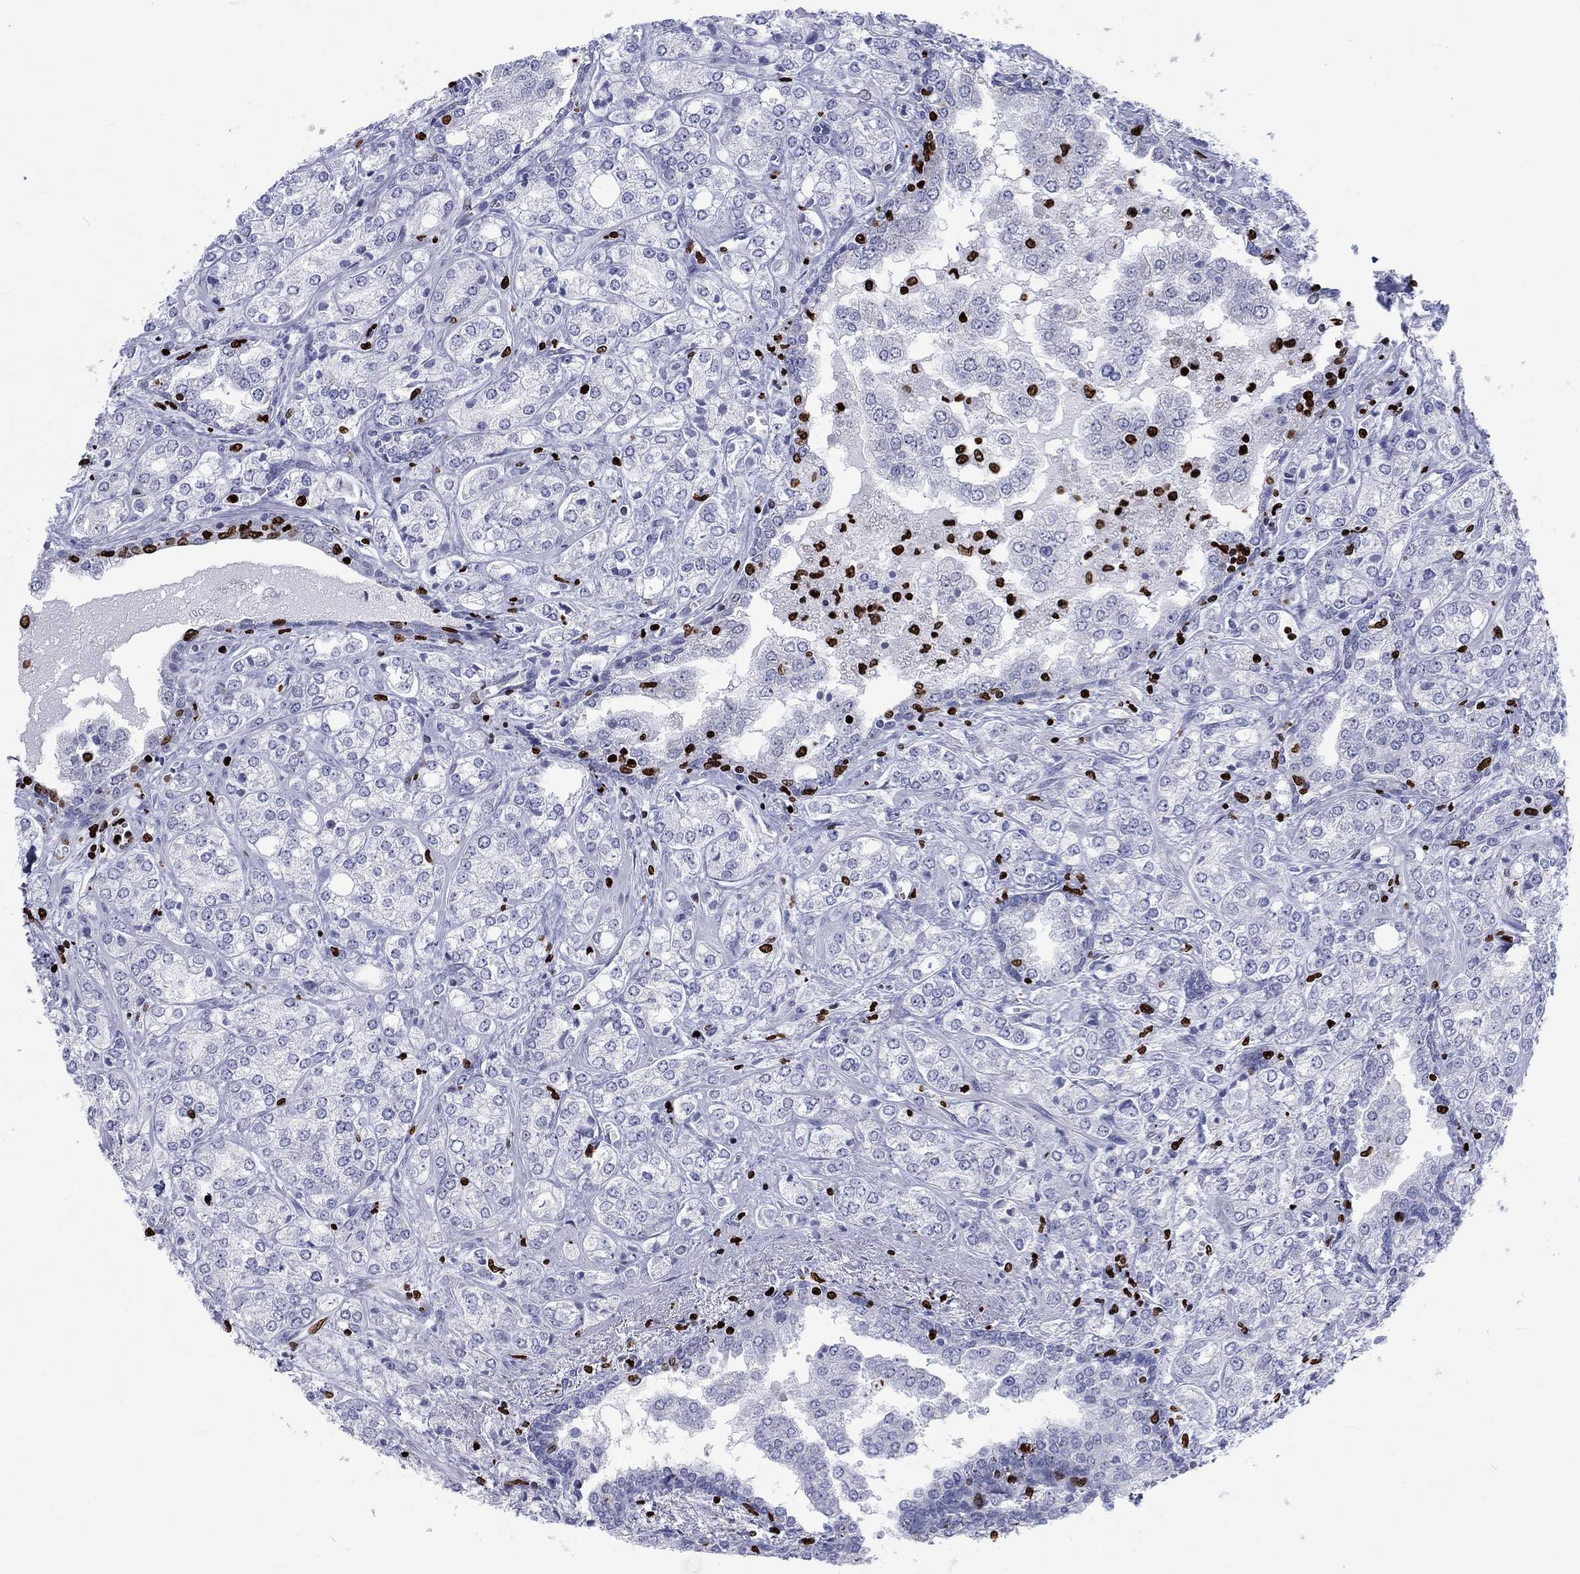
{"staining": {"intensity": "strong", "quantity": "<25%", "location": "nuclear"}, "tissue": "prostate cancer", "cell_type": "Tumor cells", "image_type": "cancer", "snomed": [{"axis": "morphology", "description": "Adenocarcinoma, NOS"}, {"axis": "topography", "description": "Prostate and seminal vesicle, NOS"}, {"axis": "topography", "description": "Prostate"}], "caption": "A high-resolution image shows immunohistochemistry (IHC) staining of prostate cancer, which reveals strong nuclear expression in about <25% of tumor cells.", "gene": "H1-5", "patient": {"sex": "male", "age": 62}}